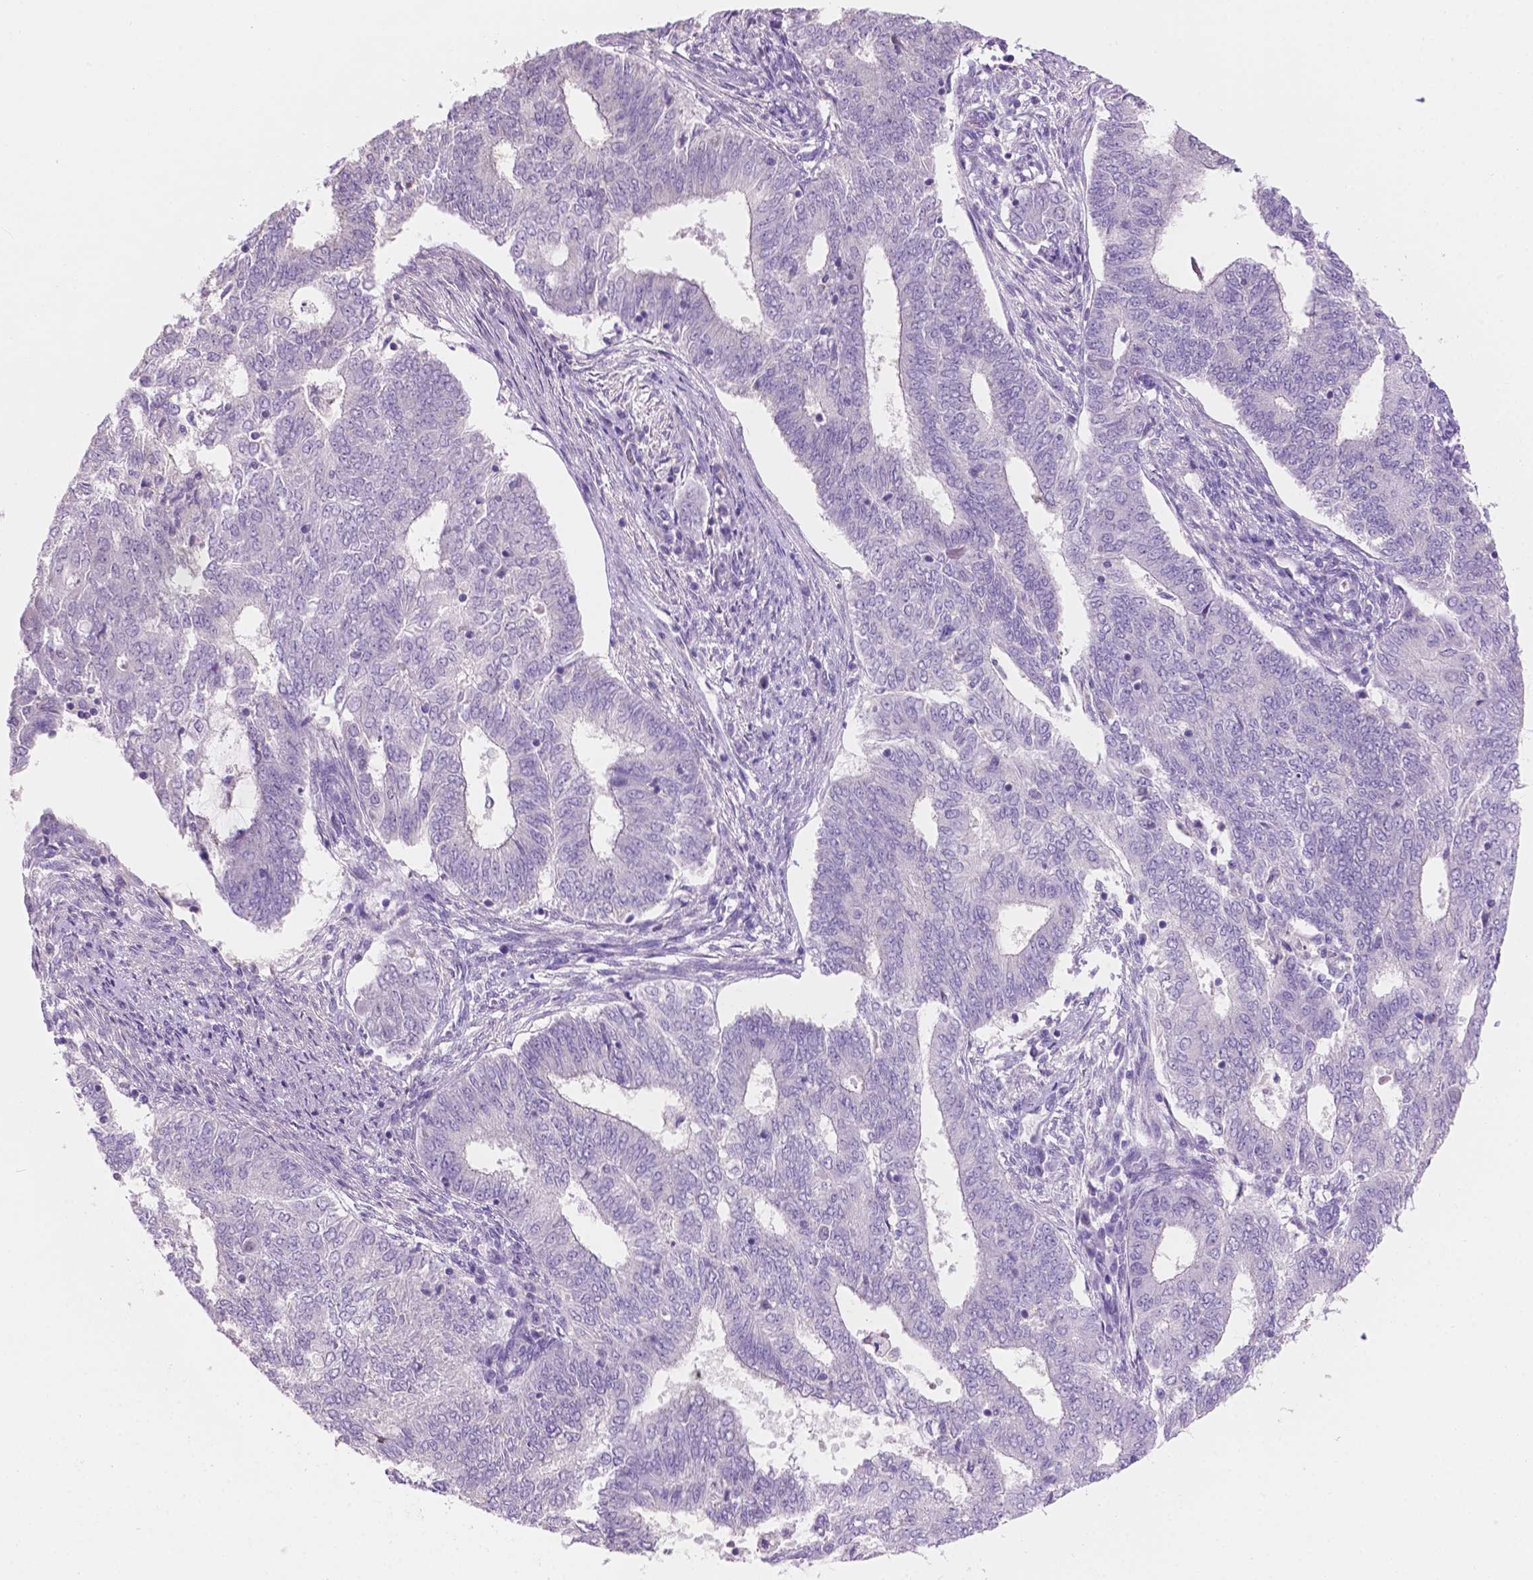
{"staining": {"intensity": "negative", "quantity": "none", "location": "none"}, "tissue": "endometrial cancer", "cell_type": "Tumor cells", "image_type": "cancer", "snomed": [{"axis": "morphology", "description": "Adenocarcinoma, NOS"}, {"axis": "topography", "description": "Endometrium"}], "caption": "Immunohistochemistry histopathology image of neoplastic tissue: human endometrial adenocarcinoma stained with DAB exhibits no significant protein positivity in tumor cells.", "gene": "SBSN", "patient": {"sex": "female", "age": 62}}